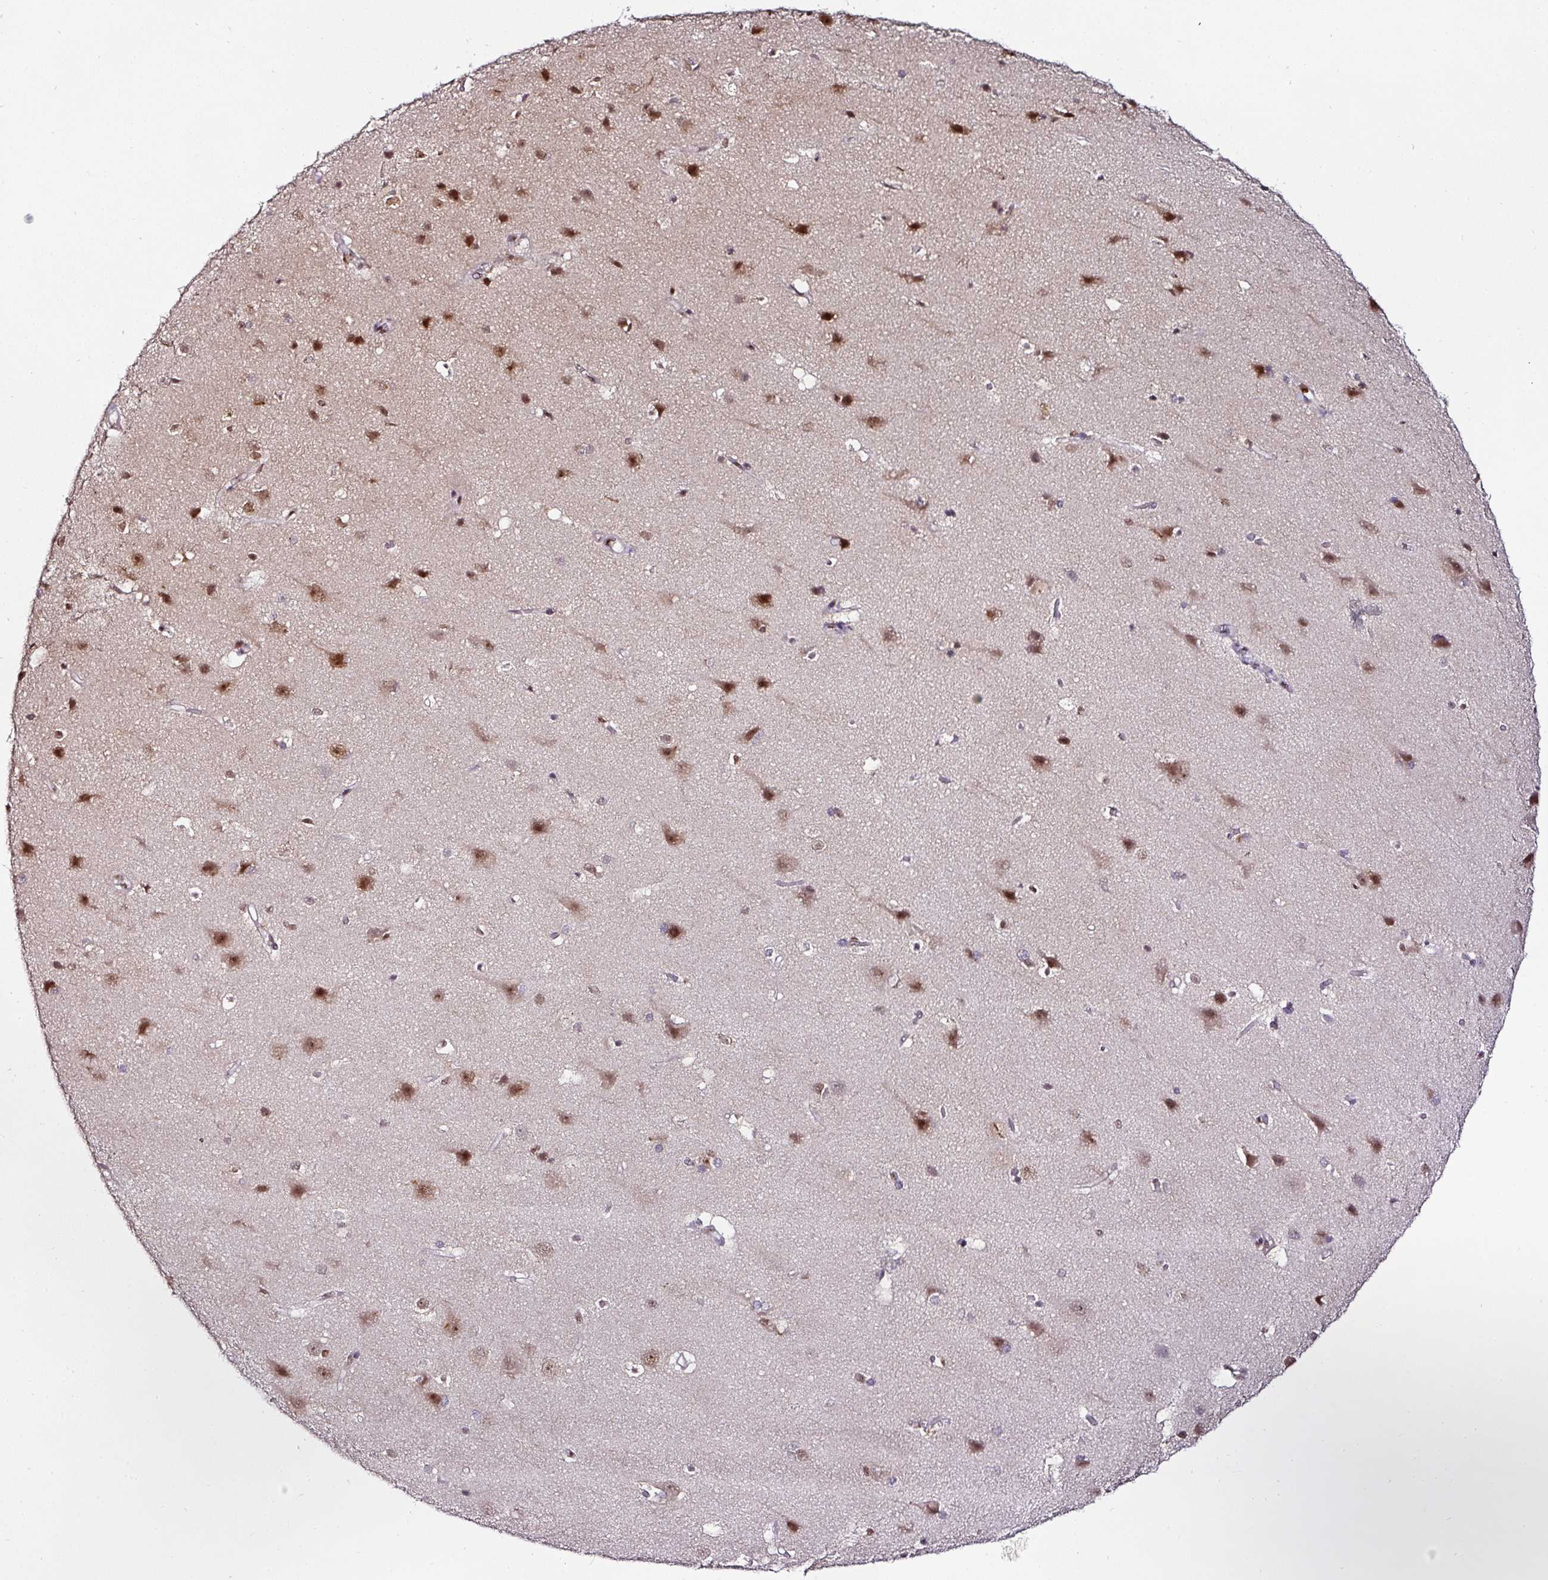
{"staining": {"intensity": "moderate", "quantity": ">75%", "location": "nuclear"}, "tissue": "cerebral cortex", "cell_type": "Endothelial cells", "image_type": "normal", "snomed": [{"axis": "morphology", "description": "Normal tissue, NOS"}, {"axis": "topography", "description": "Cerebral cortex"}], "caption": "A brown stain shows moderate nuclear expression of a protein in endothelial cells of unremarkable human cerebral cortex.", "gene": "KLF16", "patient": {"sex": "male", "age": 37}}